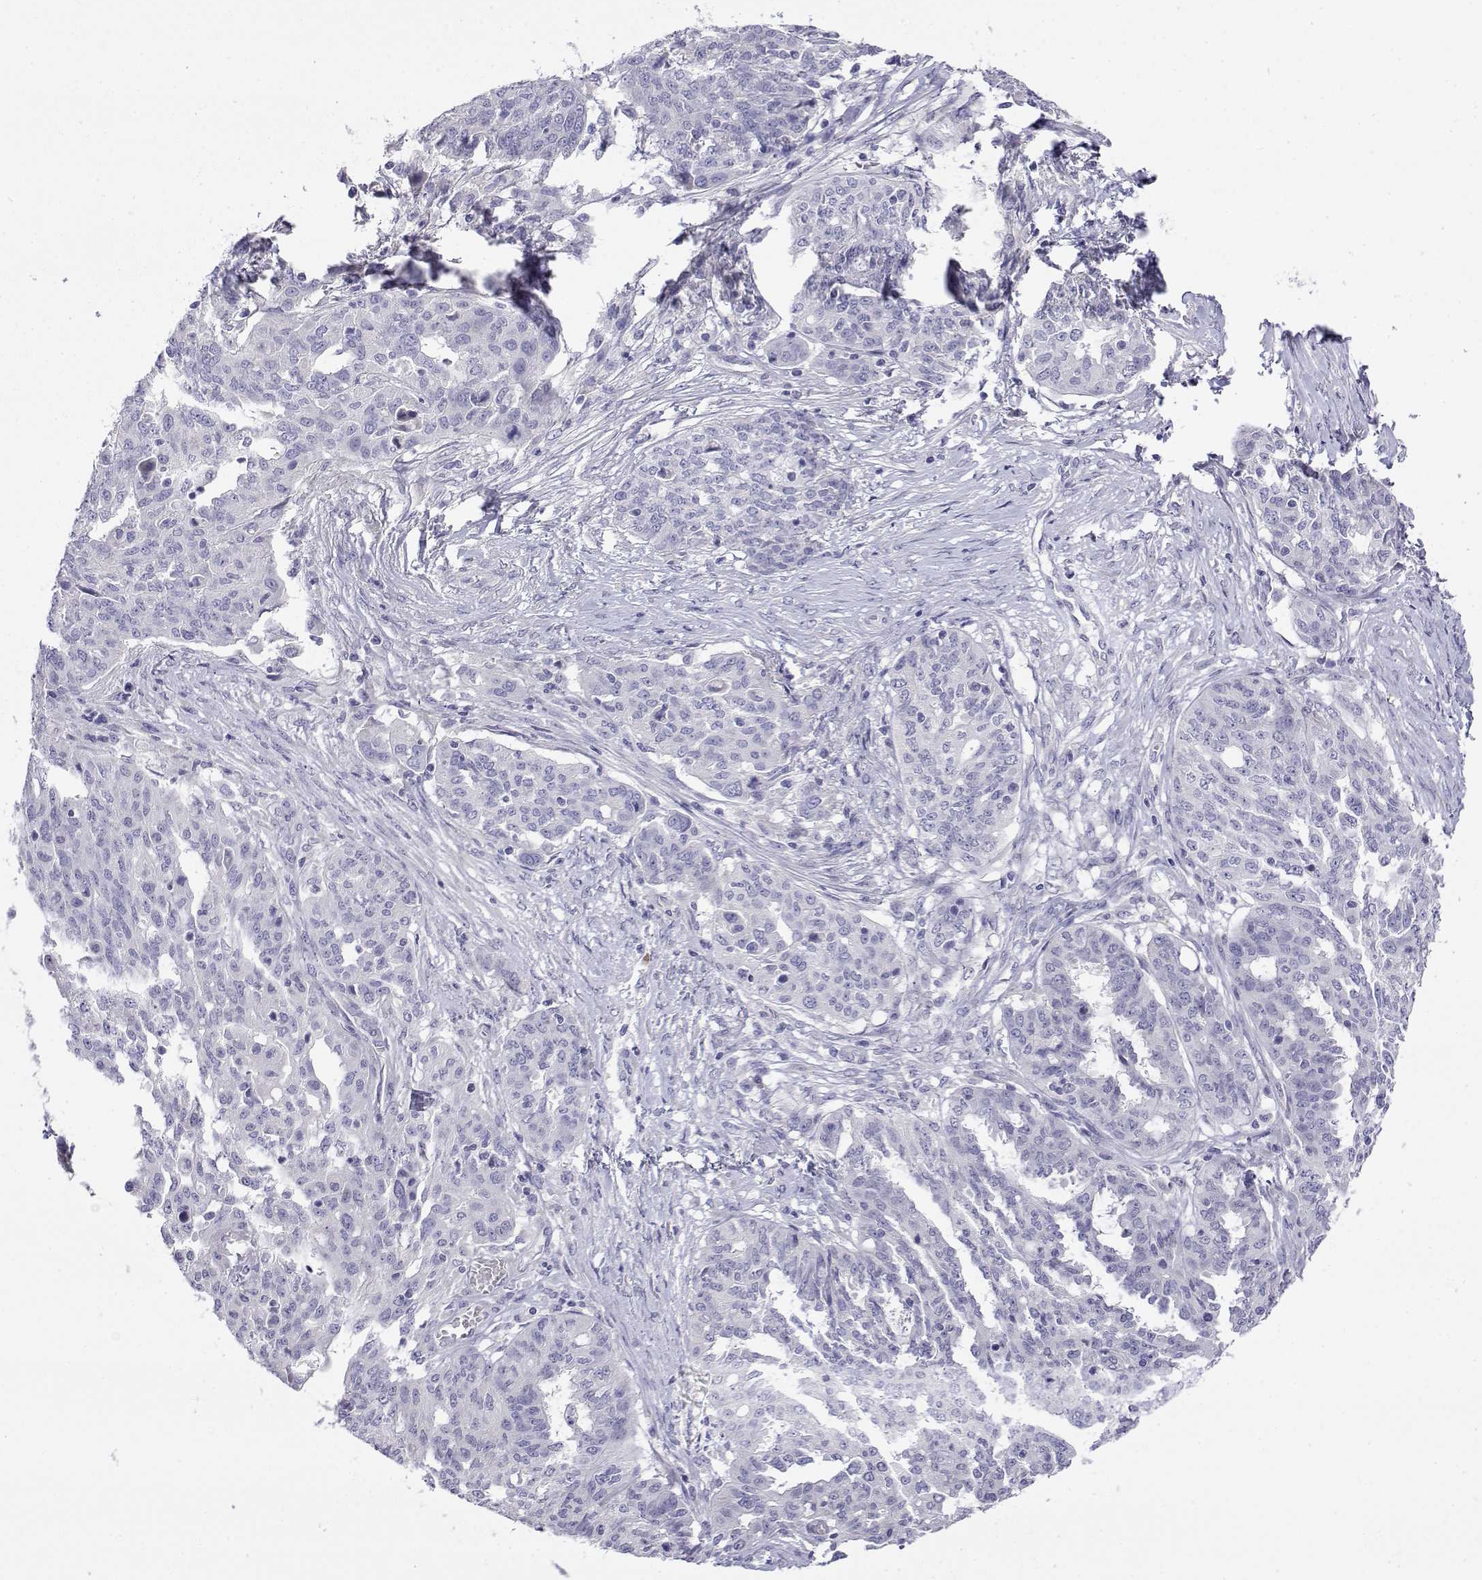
{"staining": {"intensity": "negative", "quantity": "none", "location": "none"}, "tissue": "ovarian cancer", "cell_type": "Tumor cells", "image_type": "cancer", "snomed": [{"axis": "morphology", "description": "Cystadenocarcinoma, serous, NOS"}, {"axis": "topography", "description": "Ovary"}], "caption": "There is no significant expression in tumor cells of ovarian cancer (serous cystadenocarcinoma). (Stains: DAB immunohistochemistry (IHC) with hematoxylin counter stain, Microscopy: brightfield microscopy at high magnification).", "gene": "LY6D", "patient": {"sex": "female", "age": 67}}